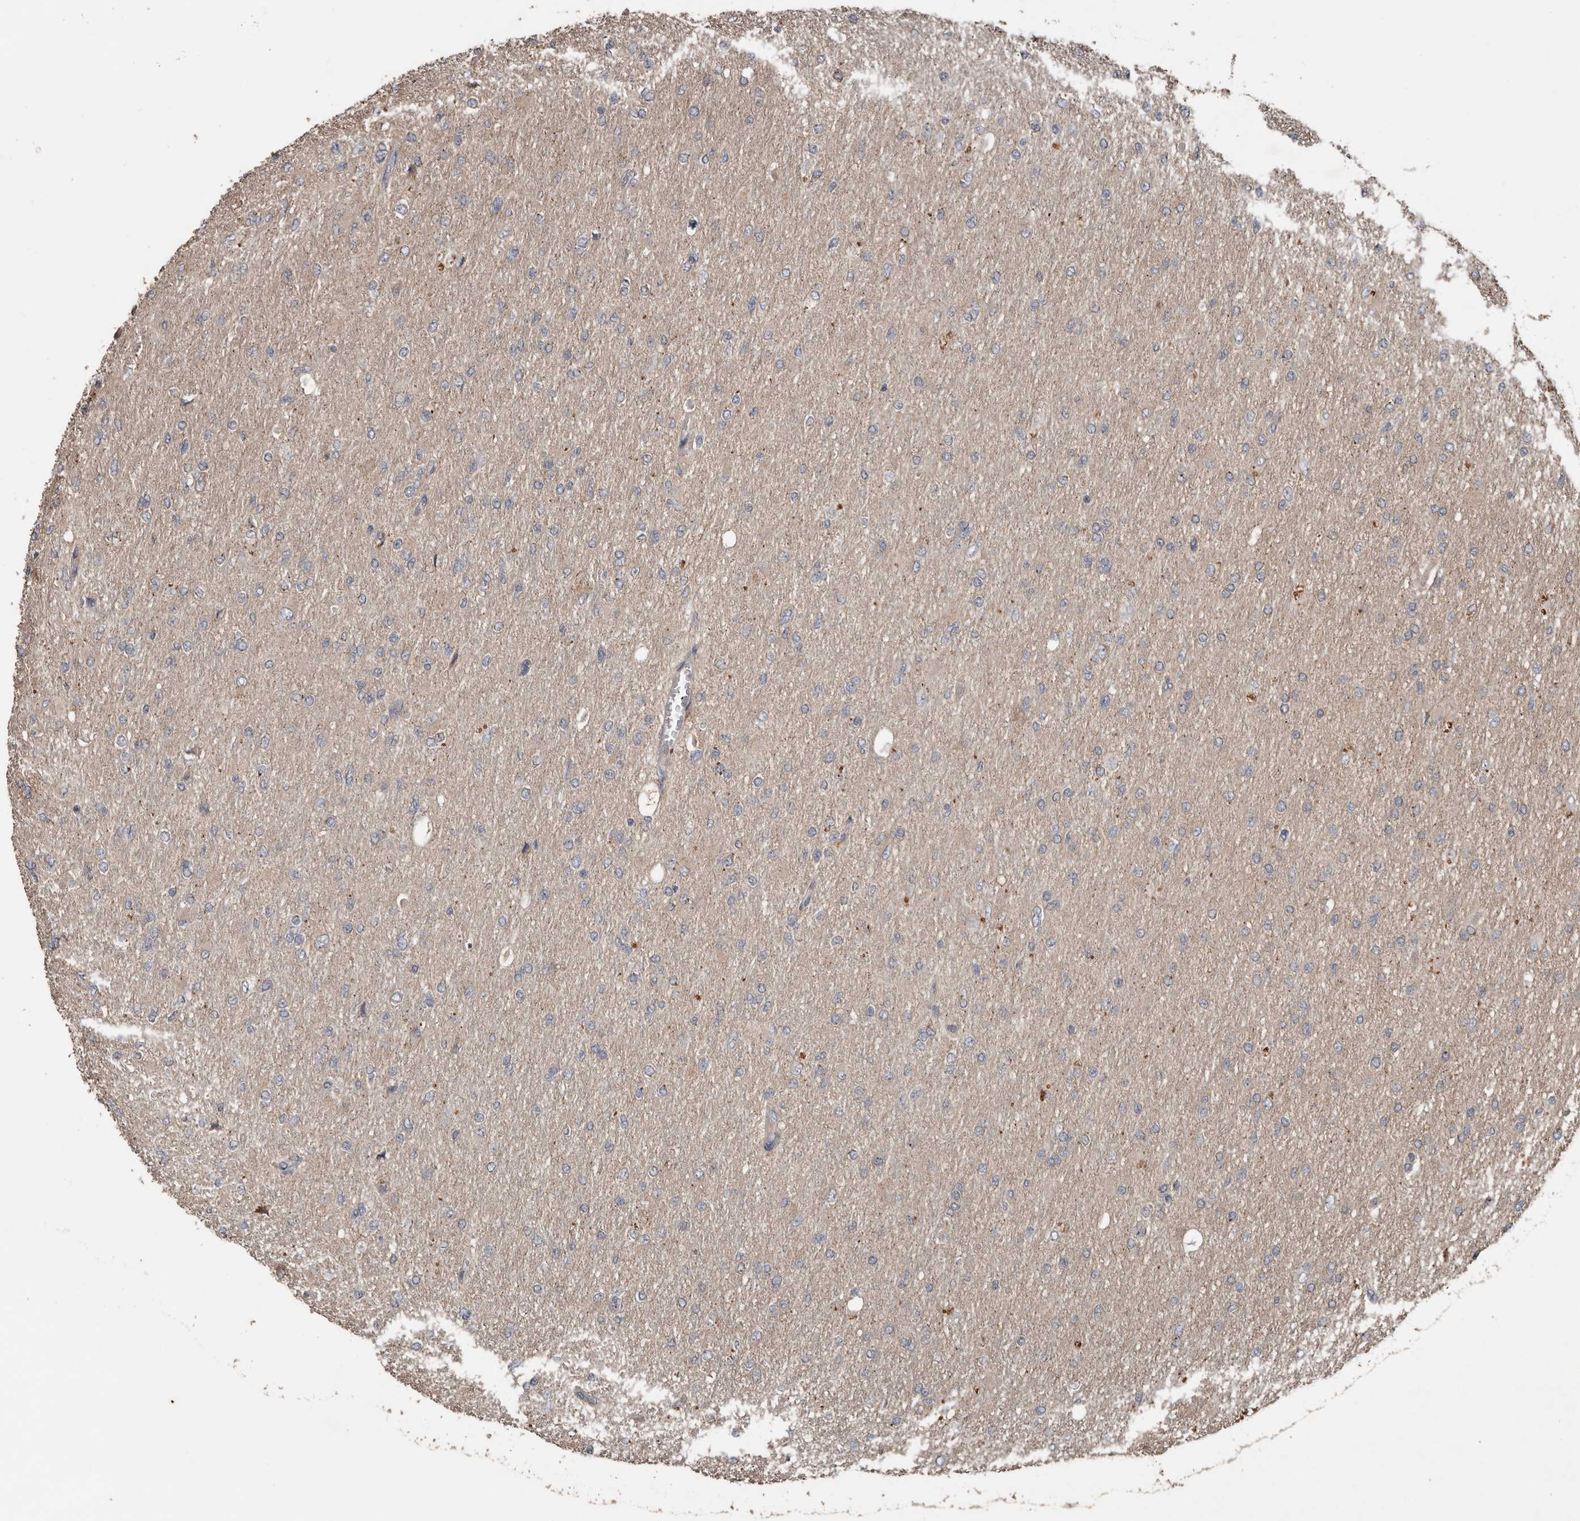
{"staining": {"intensity": "negative", "quantity": "none", "location": "none"}, "tissue": "glioma", "cell_type": "Tumor cells", "image_type": "cancer", "snomed": [{"axis": "morphology", "description": "Glioma, malignant, High grade"}, {"axis": "topography", "description": "Cerebral cortex"}], "caption": "Micrograph shows no protein staining in tumor cells of malignant glioma (high-grade) tissue. The staining was performed using DAB to visualize the protein expression in brown, while the nuclei were stained in blue with hematoxylin (Magnification: 20x).", "gene": "HYAL4", "patient": {"sex": "female", "age": 36}}